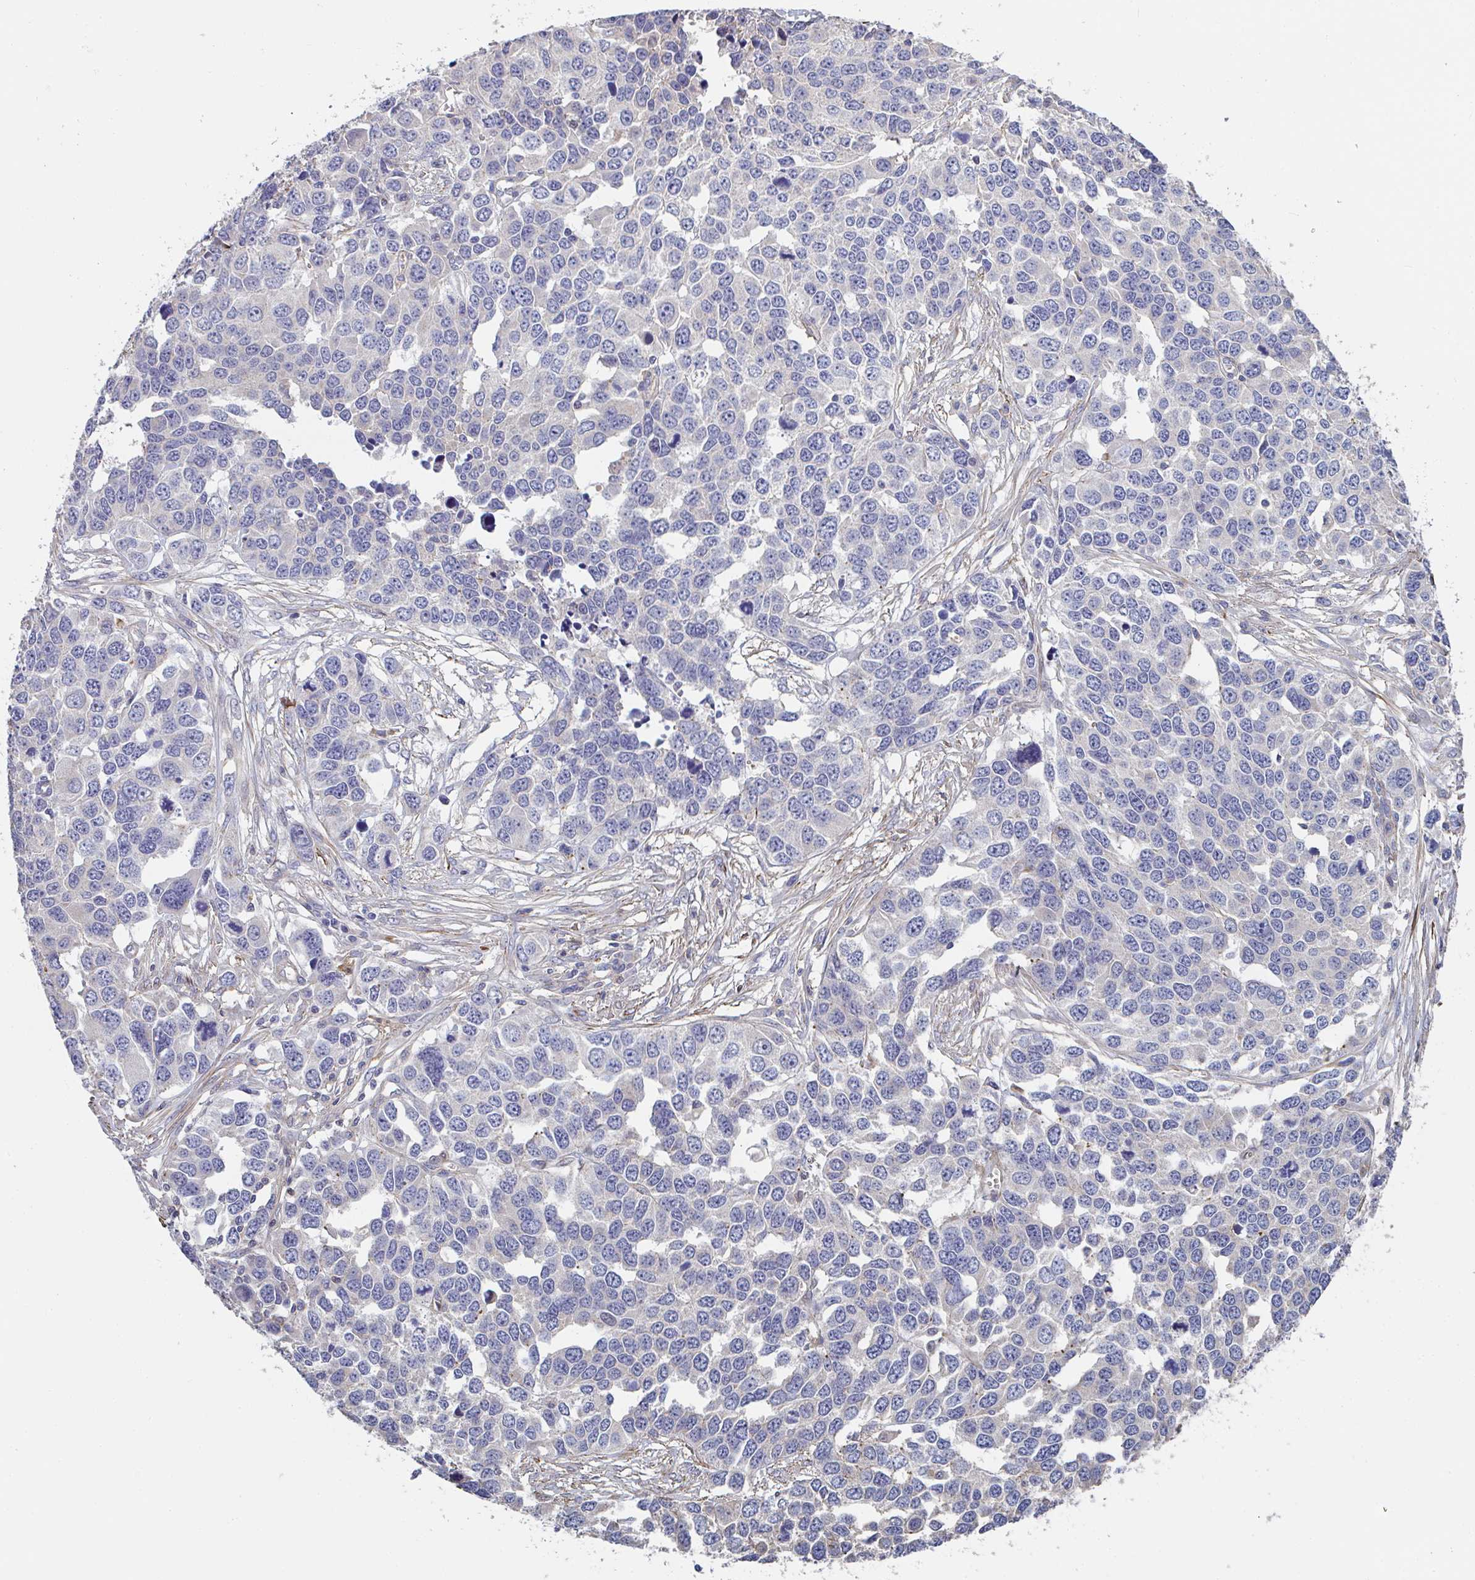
{"staining": {"intensity": "negative", "quantity": "none", "location": "none"}, "tissue": "ovarian cancer", "cell_type": "Tumor cells", "image_type": "cancer", "snomed": [{"axis": "morphology", "description": "Cystadenocarcinoma, serous, NOS"}, {"axis": "topography", "description": "Ovary"}], "caption": "A high-resolution micrograph shows IHC staining of ovarian cancer (serous cystadenocarcinoma), which exhibits no significant positivity in tumor cells.", "gene": "FZD2", "patient": {"sex": "female", "age": 76}}